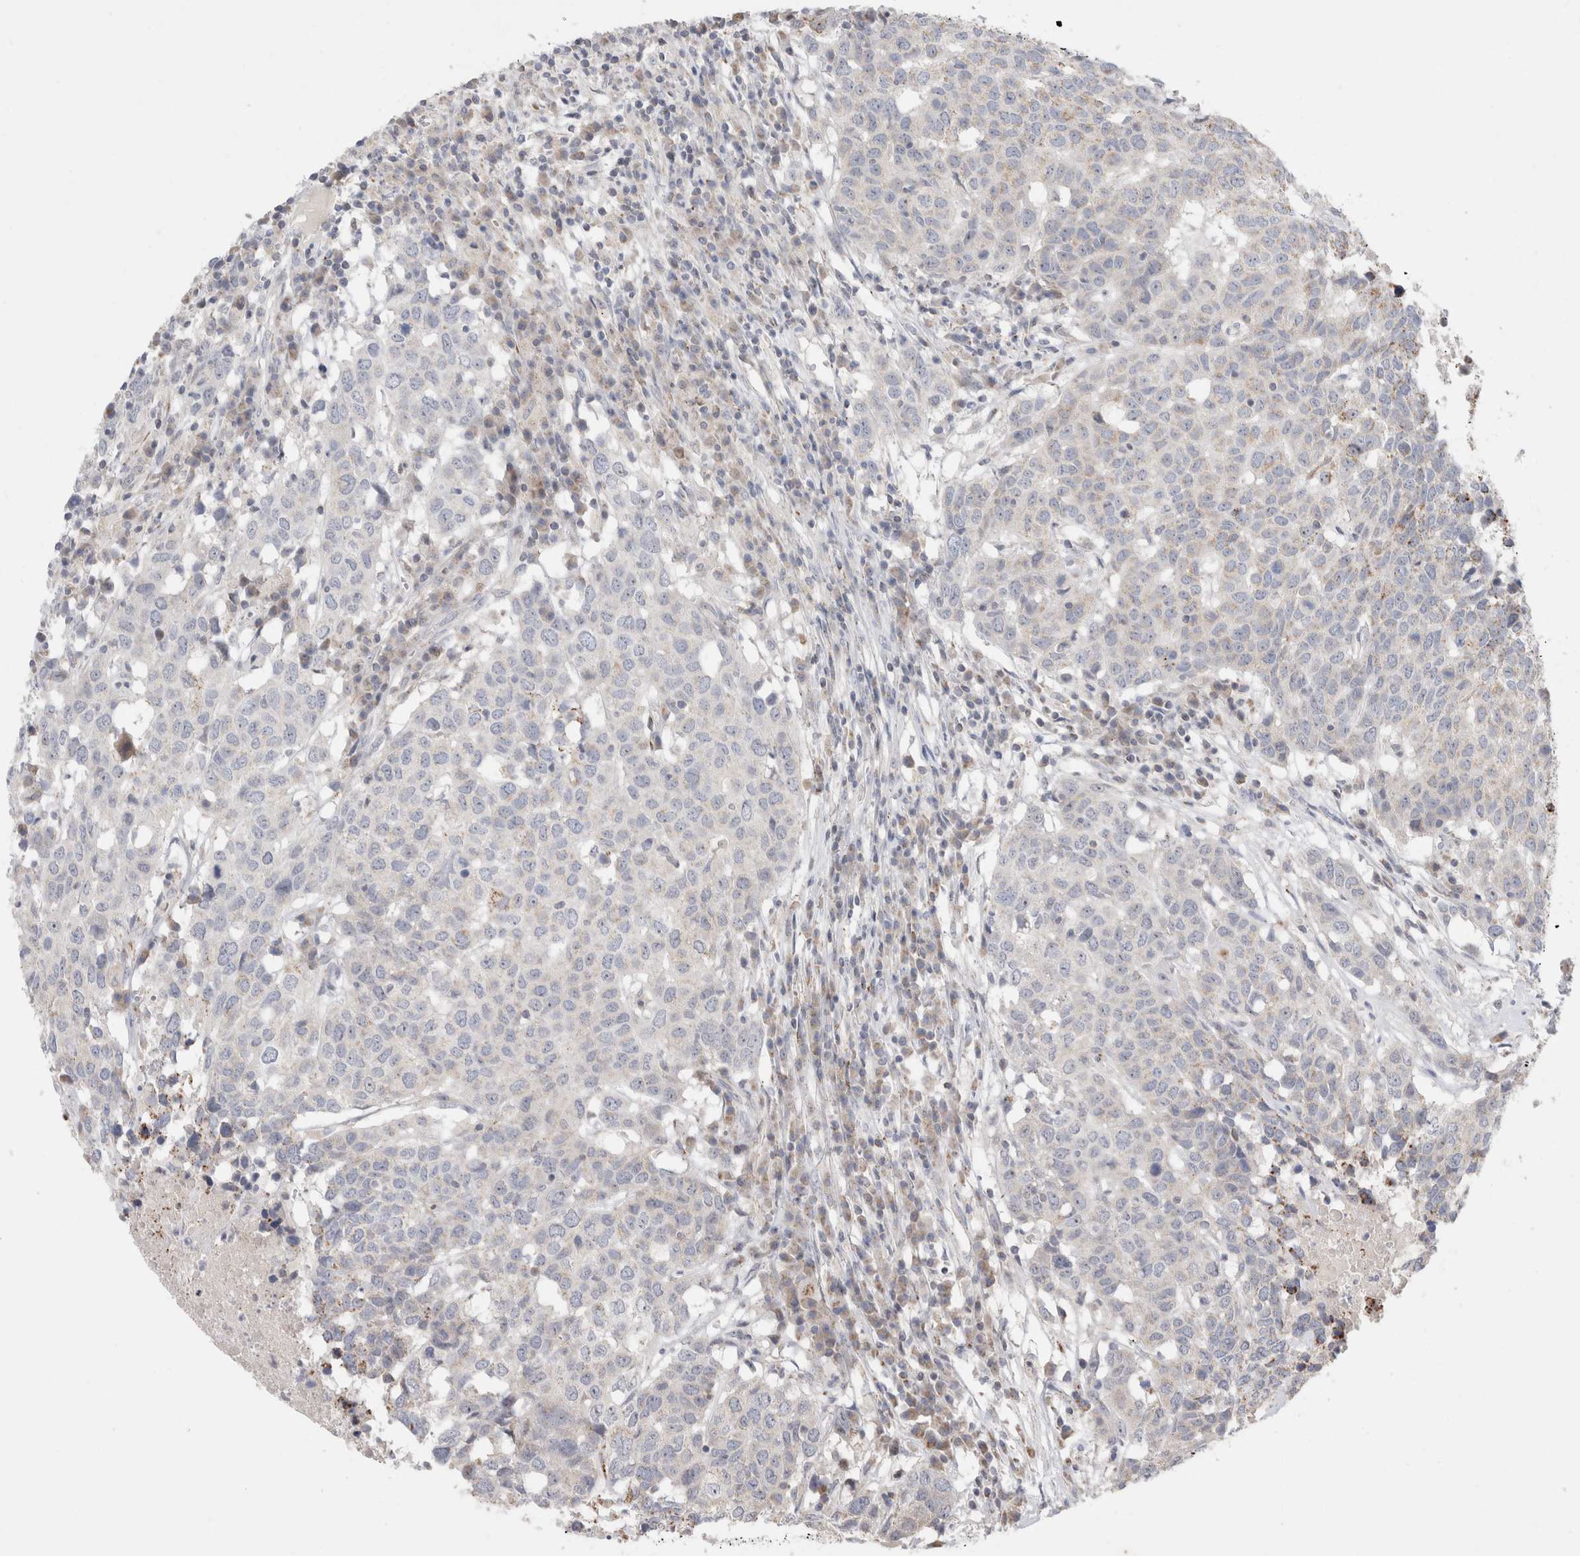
{"staining": {"intensity": "negative", "quantity": "none", "location": "none"}, "tissue": "head and neck cancer", "cell_type": "Tumor cells", "image_type": "cancer", "snomed": [{"axis": "morphology", "description": "Squamous cell carcinoma, NOS"}, {"axis": "topography", "description": "Head-Neck"}], "caption": "DAB immunohistochemical staining of head and neck cancer (squamous cell carcinoma) exhibits no significant positivity in tumor cells.", "gene": "CHADL", "patient": {"sex": "male", "age": 66}}